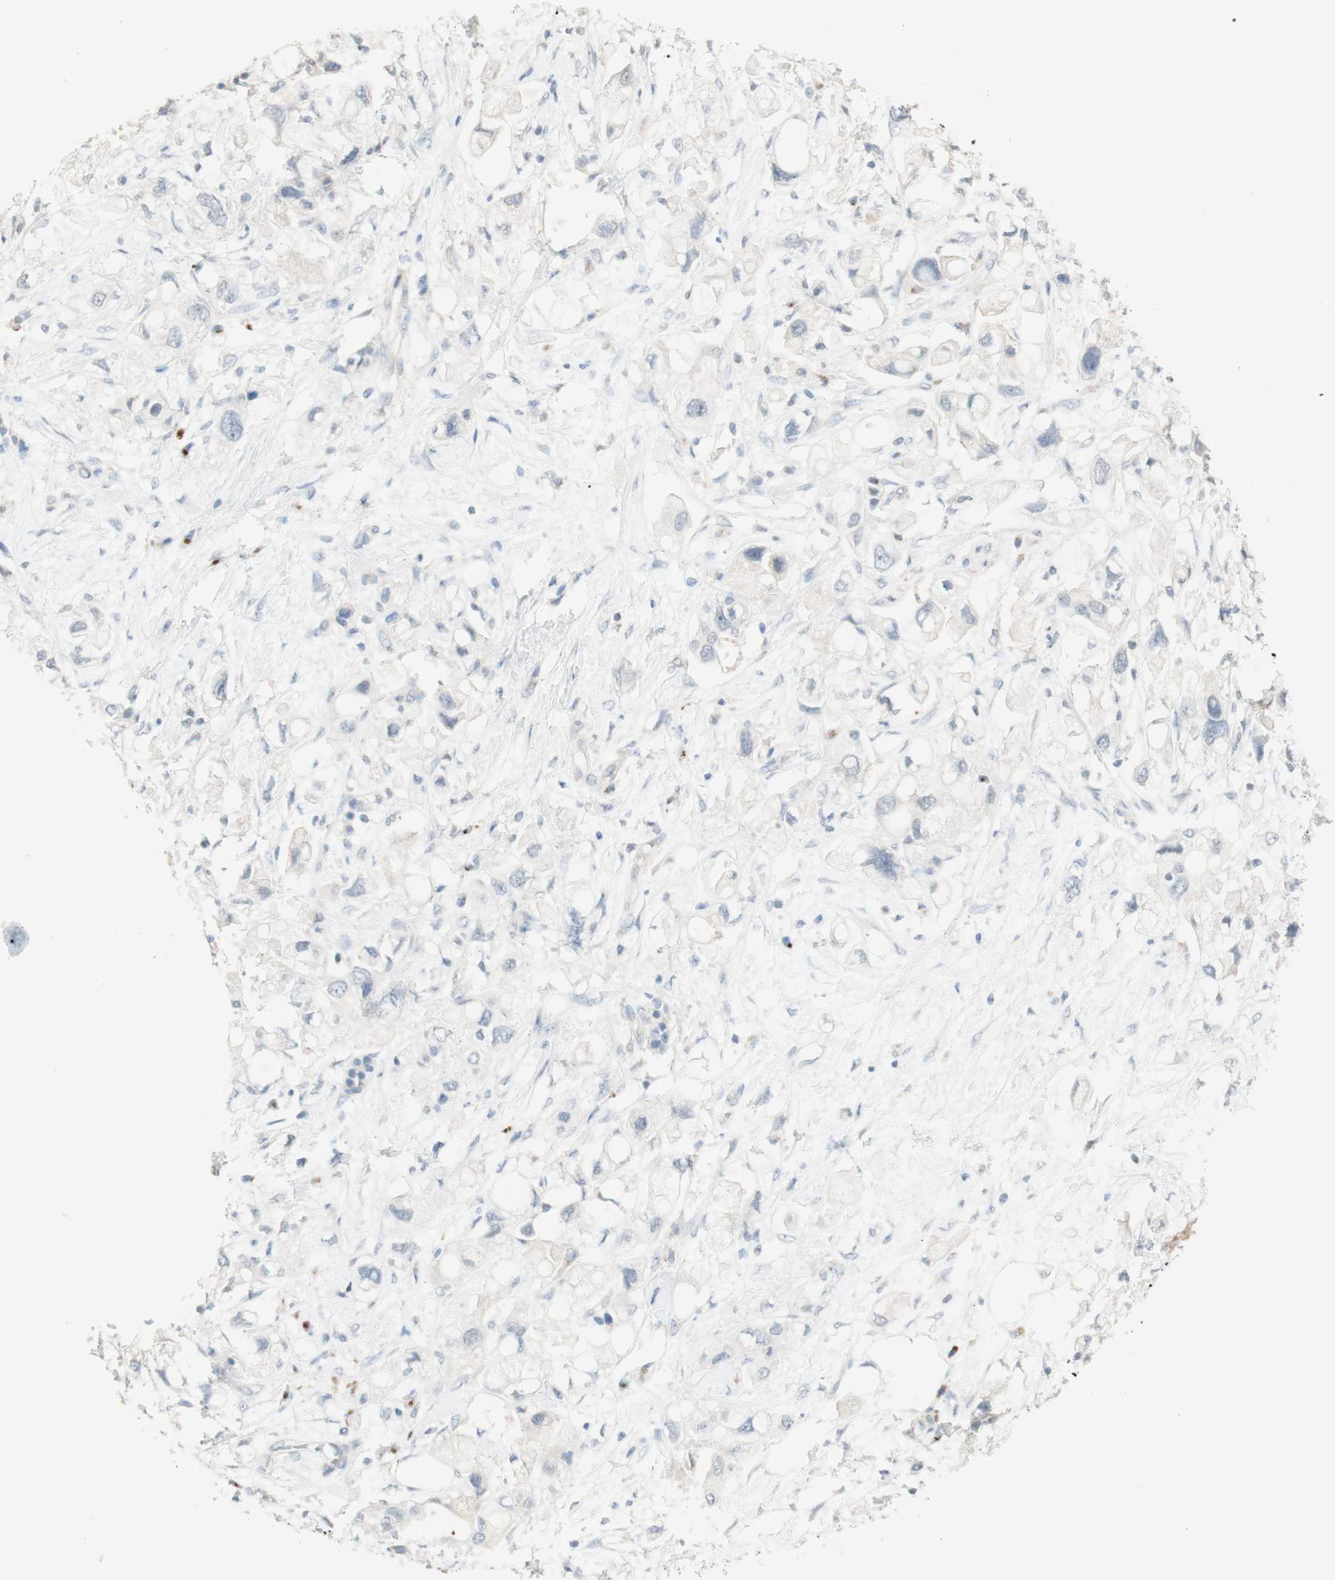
{"staining": {"intensity": "negative", "quantity": "none", "location": "none"}, "tissue": "pancreatic cancer", "cell_type": "Tumor cells", "image_type": "cancer", "snomed": [{"axis": "morphology", "description": "Adenocarcinoma, NOS"}, {"axis": "topography", "description": "Pancreas"}], "caption": "DAB immunohistochemical staining of human pancreatic cancer (adenocarcinoma) reveals no significant positivity in tumor cells.", "gene": "MANEA", "patient": {"sex": "female", "age": 56}}